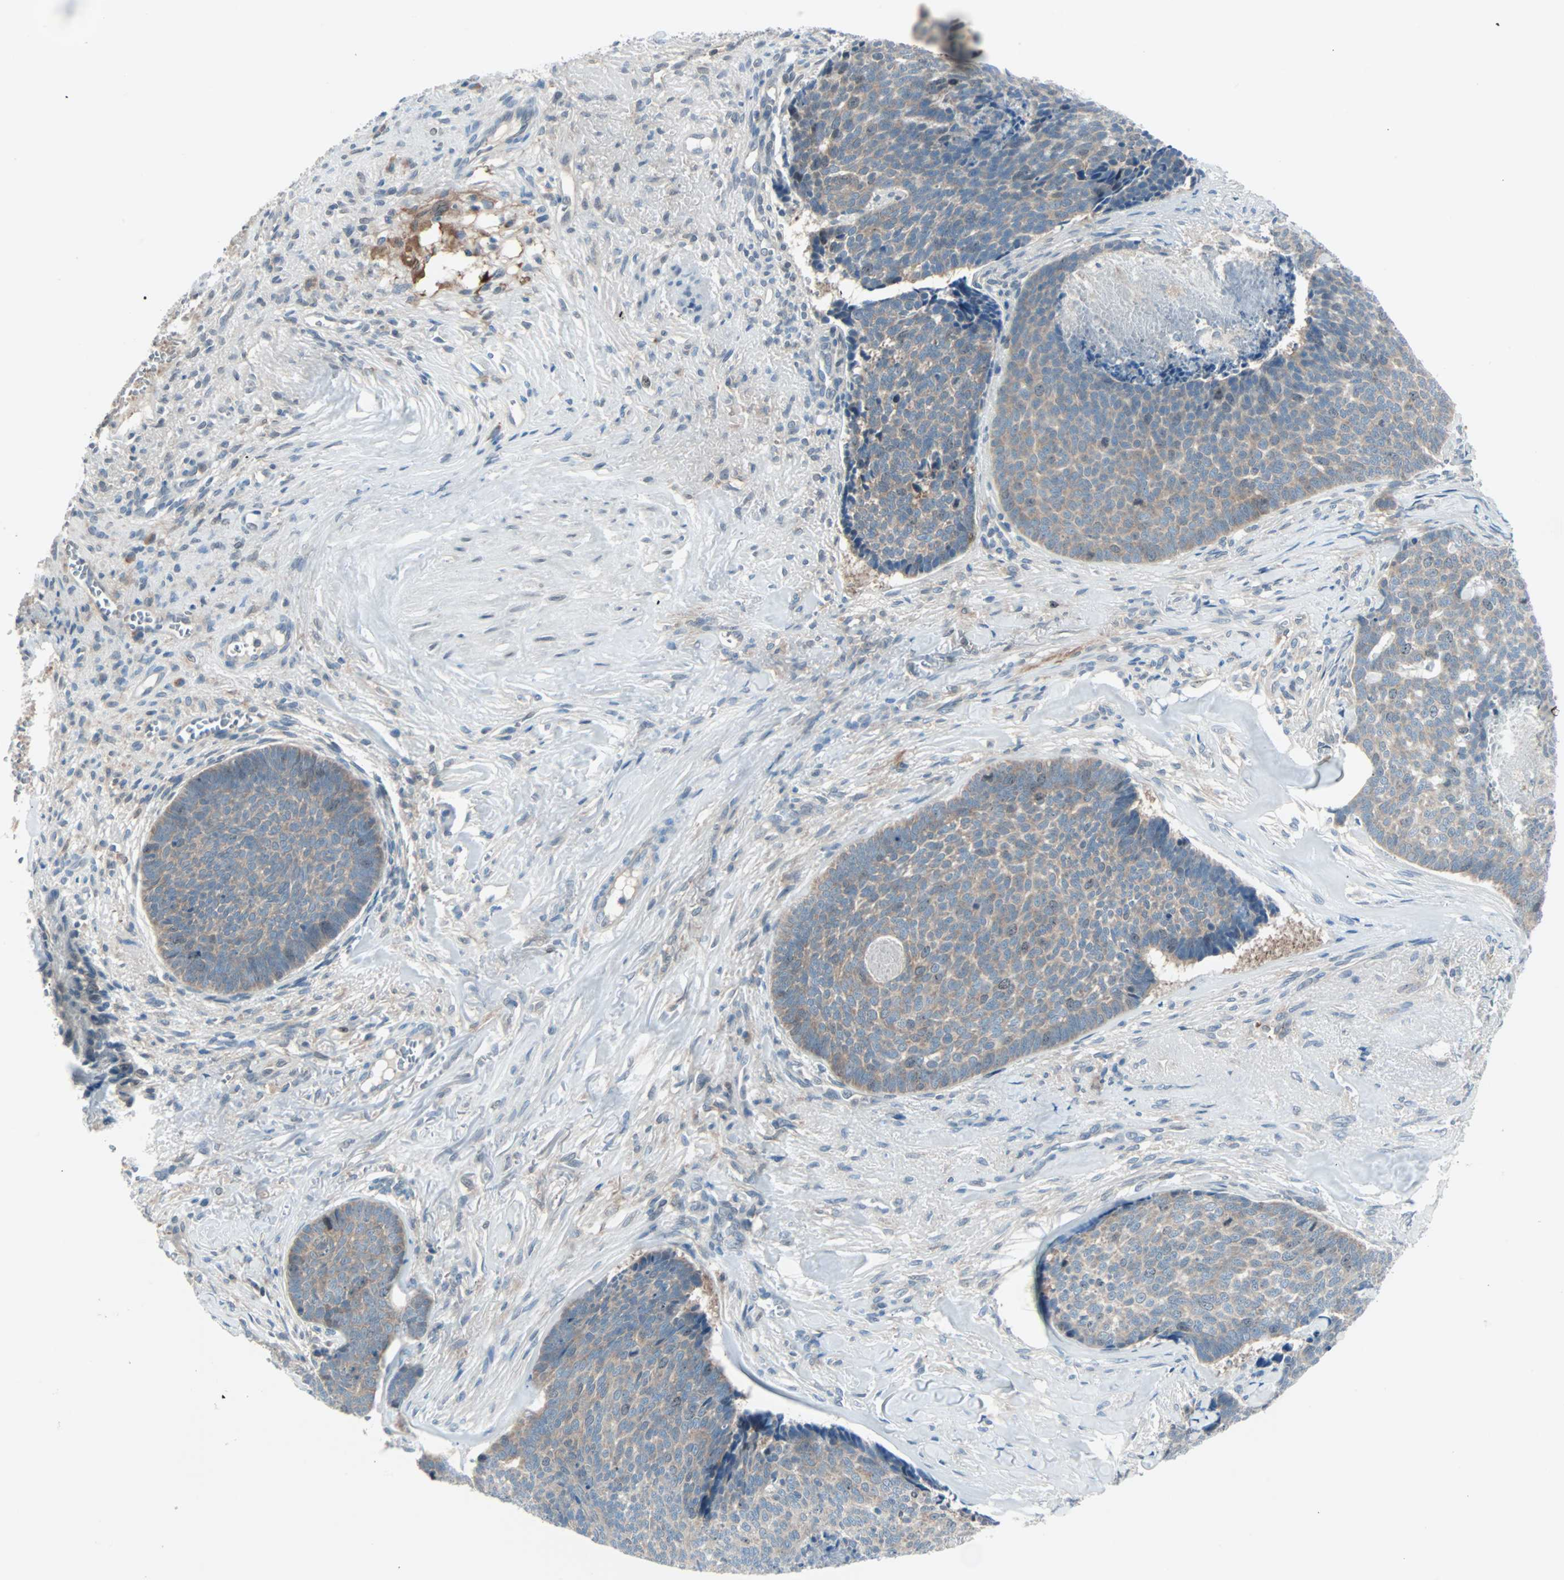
{"staining": {"intensity": "weak", "quantity": "25%-75%", "location": "cytoplasmic/membranous"}, "tissue": "skin cancer", "cell_type": "Tumor cells", "image_type": "cancer", "snomed": [{"axis": "morphology", "description": "Basal cell carcinoma"}, {"axis": "topography", "description": "Skin"}], "caption": "An immunohistochemistry (IHC) micrograph of neoplastic tissue is shown. Protein staining in brown shows weak cytoplasmic/membranous positivity in skin cancer (basal cell carcinoma) within tumor cells.", "gene": "SMIM8", "patient": {"sex": "male", "age": 84}}